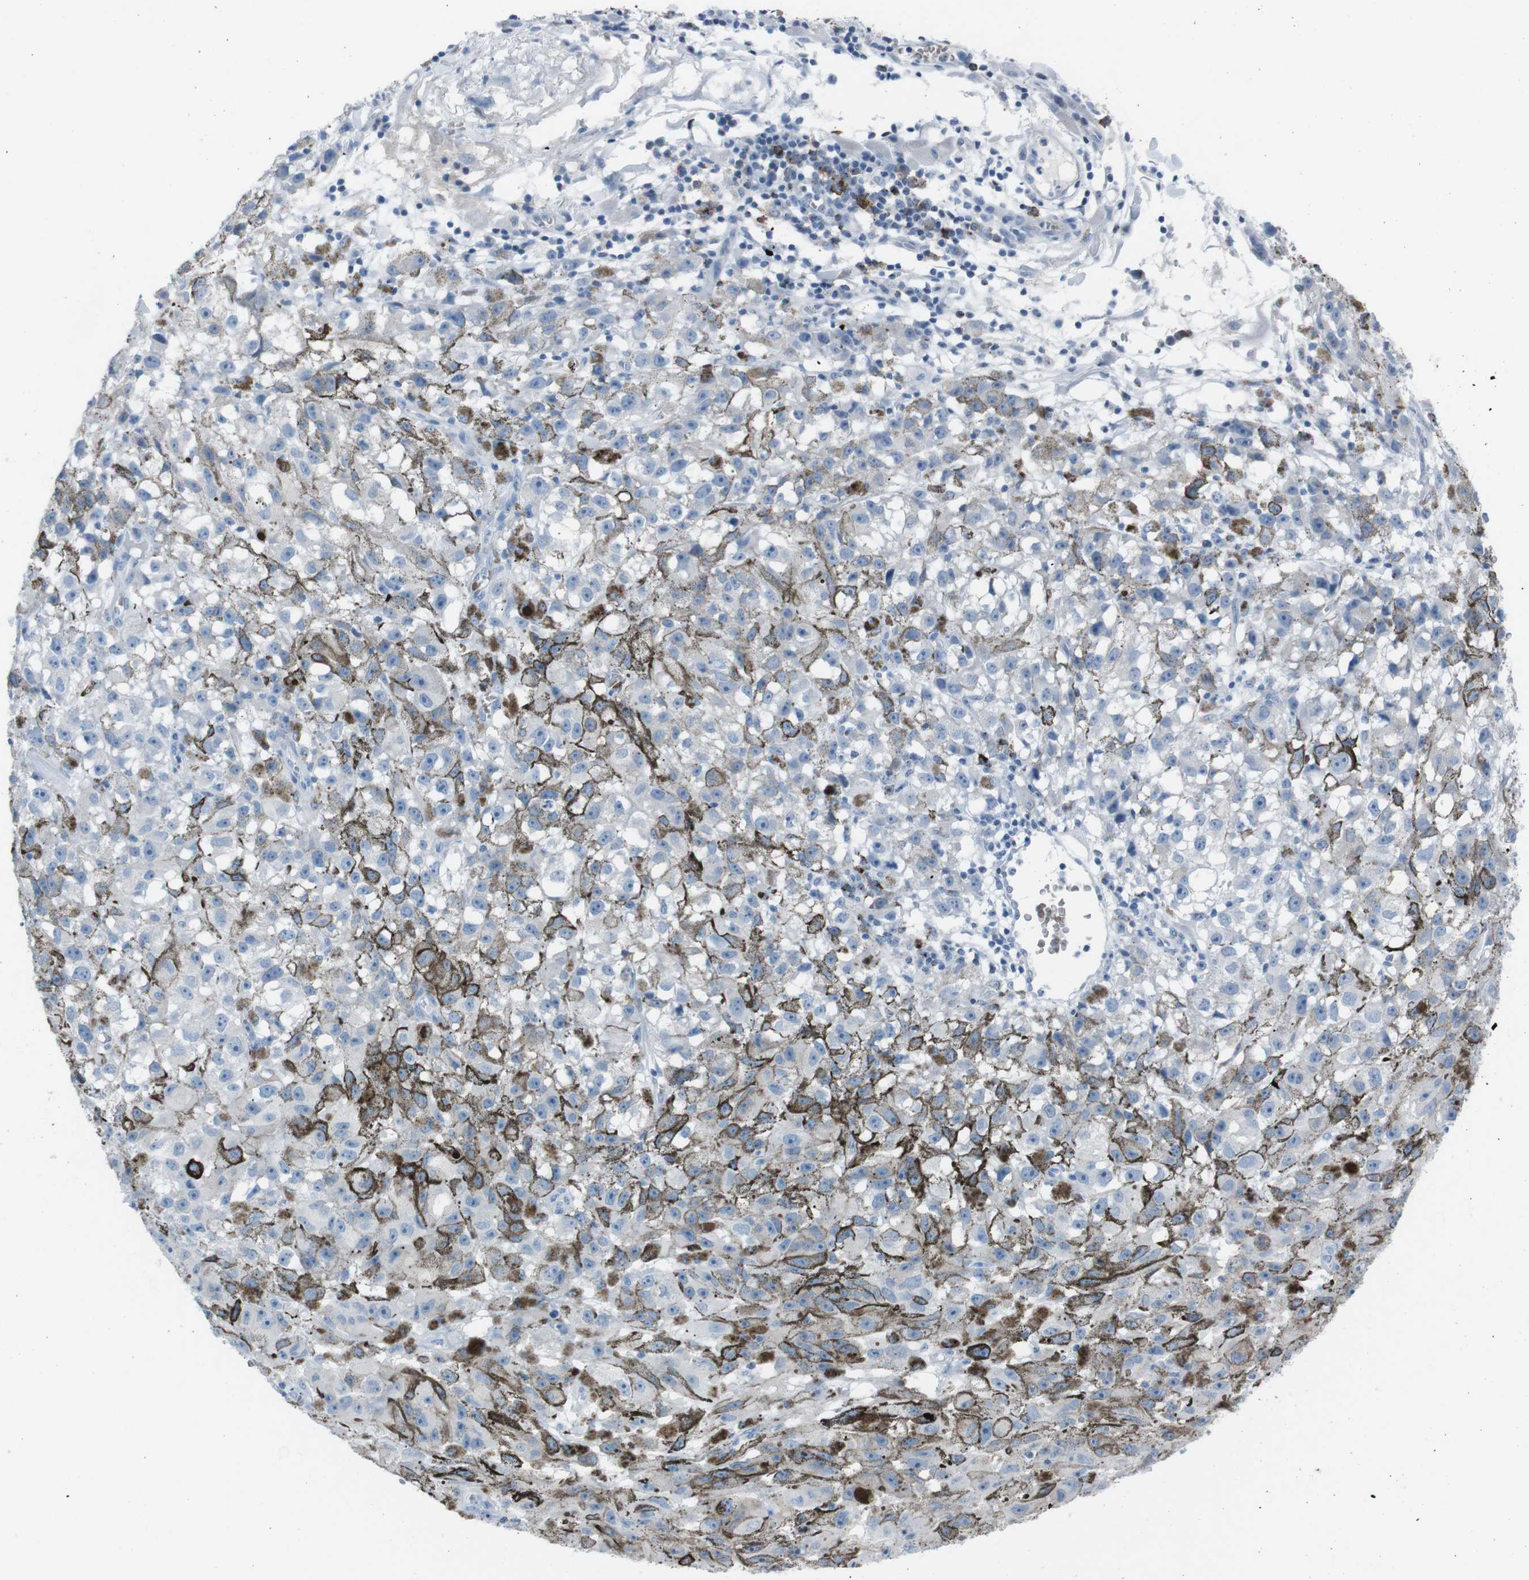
{"staining": {"intensity": "negative", "quantity": "none", "location": "none"}, "tissue": "melanoma", "cell_type": "Tumor cells", "image_type": "cancer", "snomed": [{"axis": "morphology", "description": "Malignant melanoma, NOS"}, {"axis": "topography", "description": "Skin"}], "caption": "The micrograph displays no significant staining in tumor cells of malignant melanoma.", "gene": "ST6GAL1", "patient": {"sex": "female", "age": 104}}